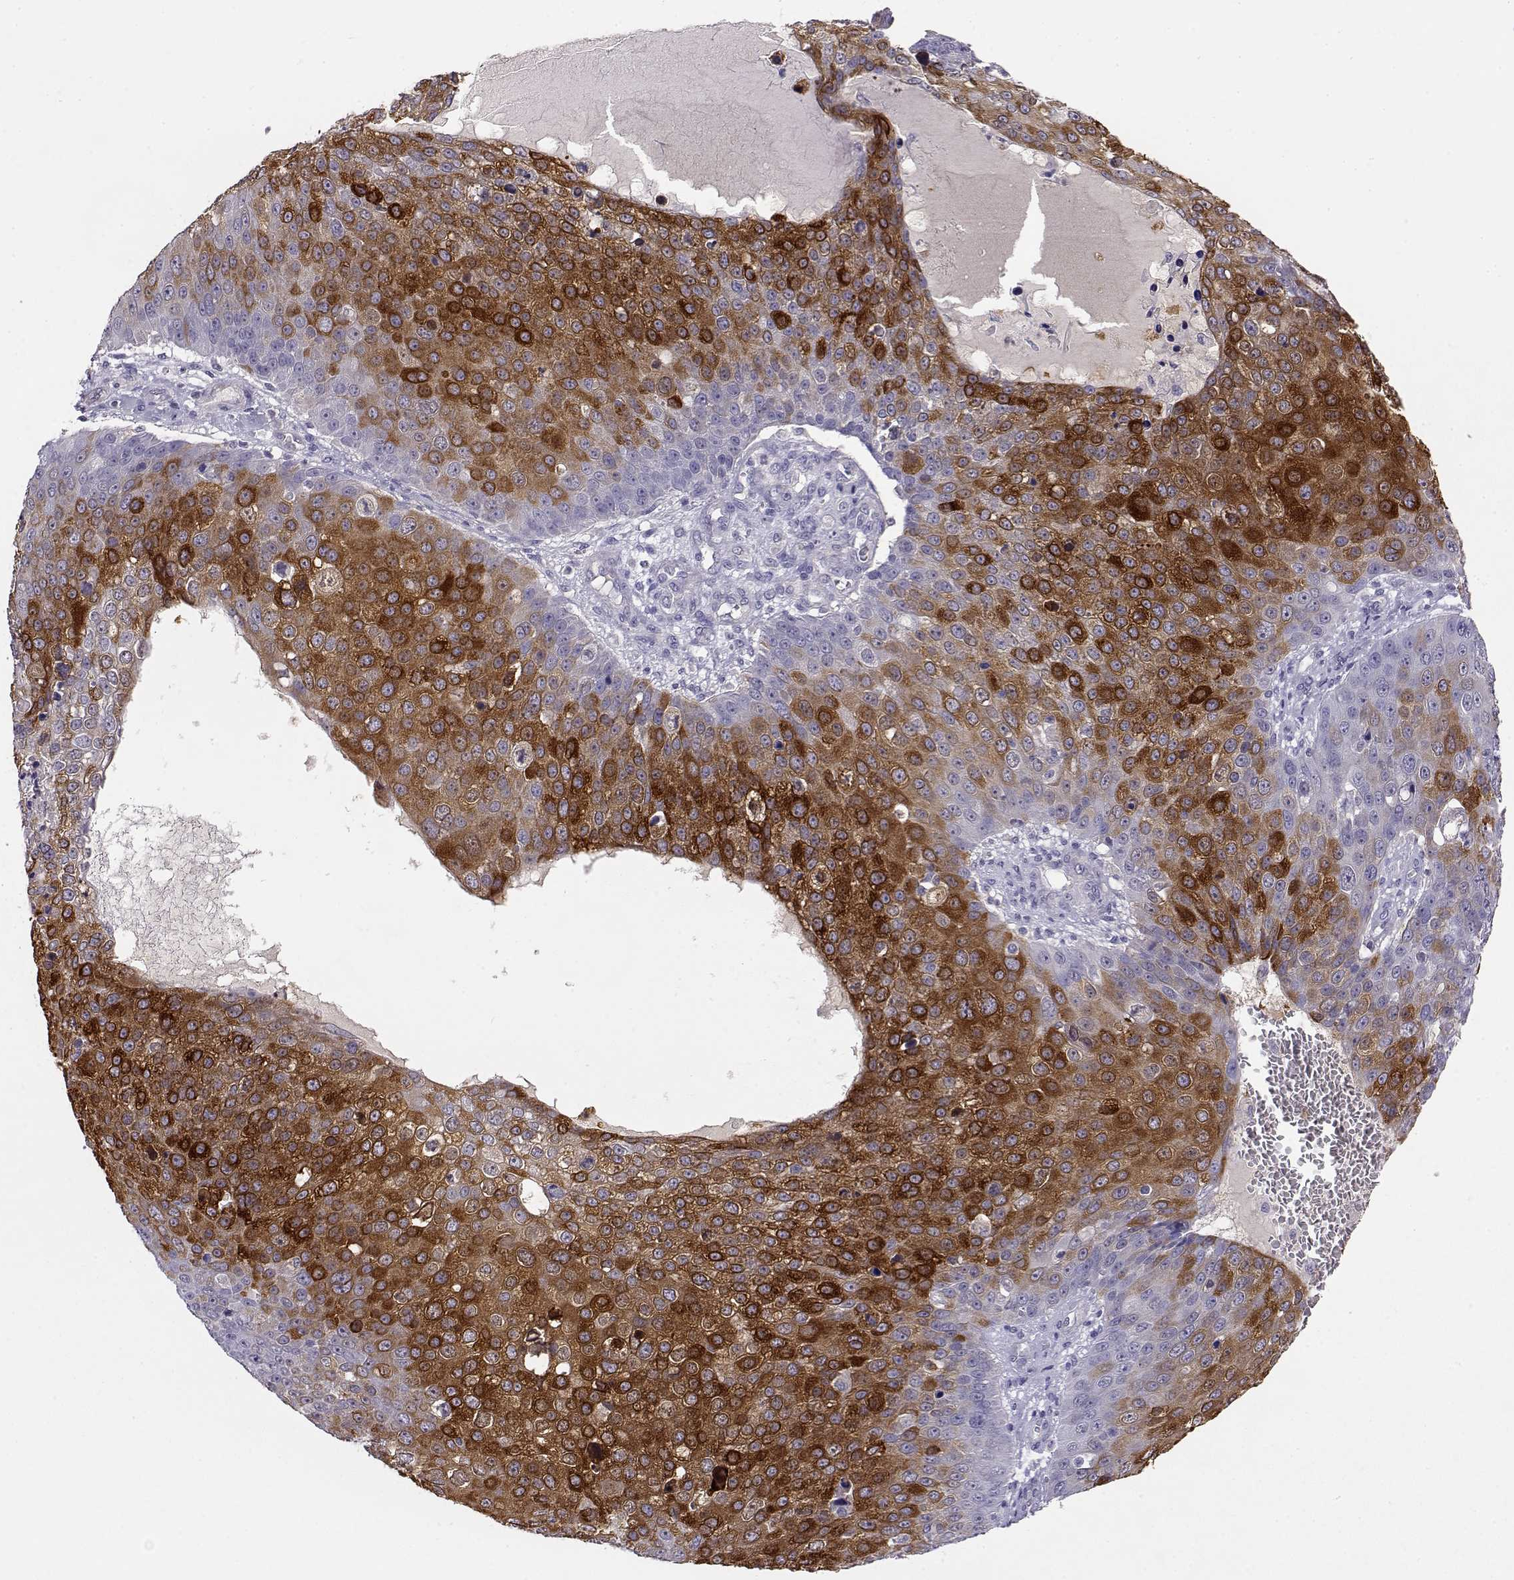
{"staining": {"intensity": "strong", "quantity": "25%-75%", "location": "cytoplasmic/membranous"}, "tissue": "skin cancer", "cell_type": "Tumor cells", "image_type": "cancer", "snomed": [{"axis": "morphology", "description": "Squamous cell carcinoma, NOS"}, {"axis": "topography", "description": "Skin"}], "caption": "Squamous cell carcinoma (skin) tissue reveals strong cytoplasmic/membranous positivity in approximately 25%-75% of tumor cells The protein is shown in brown color, while the nuclei are stained blue.", "gene": "ENDOU", "patient": {"sex": "male", "age": 71}}